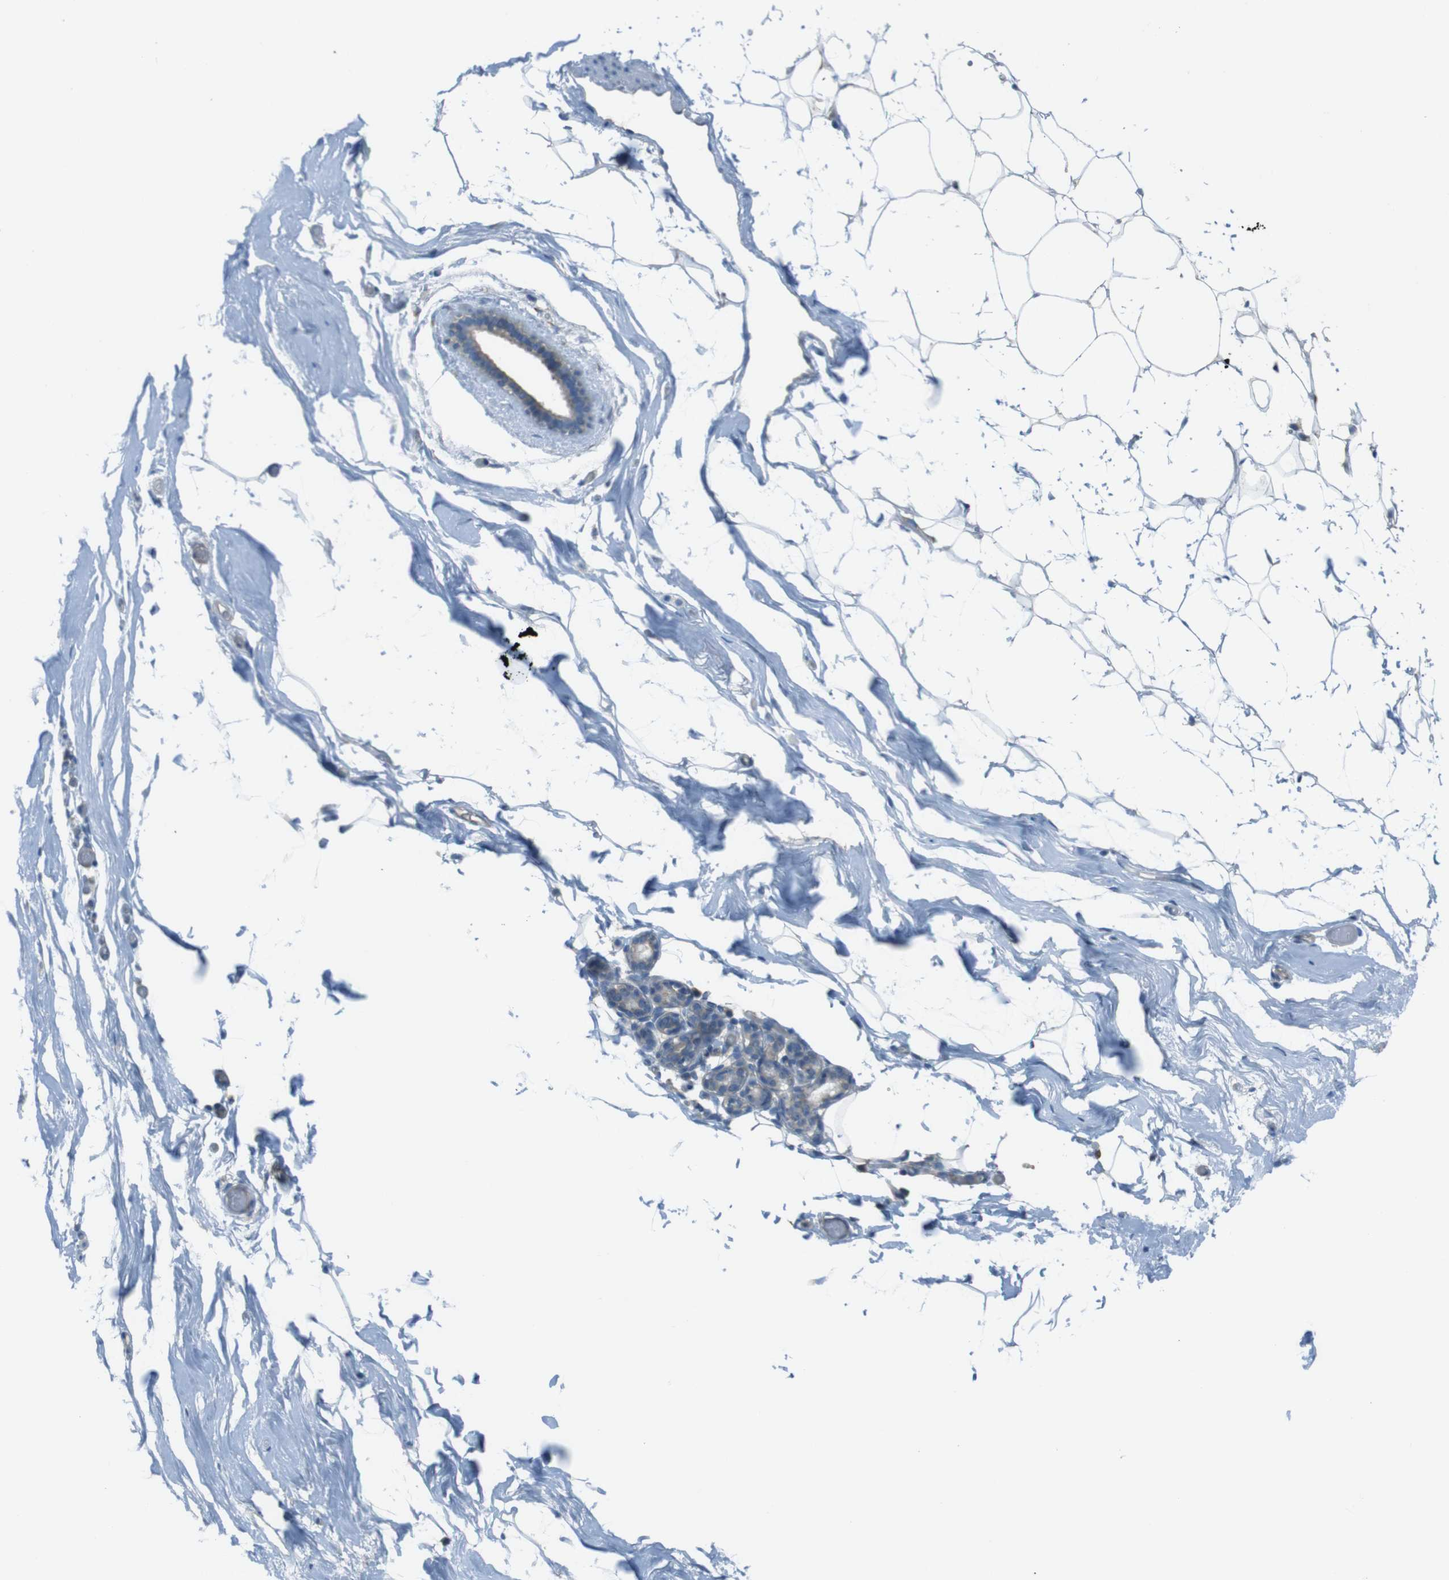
{"staining": {"intensity": "negative", "quantity": "none", "location": "none"}, "tissue": "adipose tissue", "cell_type": "Adipocytes", "image_type": "normal", "snomed": [{"axis": "morphology", "description": "Normal tissue, NOS"}, {"axis": "topography", "description": "Breast"}, {"axis": "topography", "description": "Soft tissue"}], "caption": "Immunohistochemical staining of benign adipose tissue demonstrates no significant staining in adipocytes. (DAB IHC, high magnification).", "gene": "TMEM41B", "patient": {"sex": "female", "age": 75}}